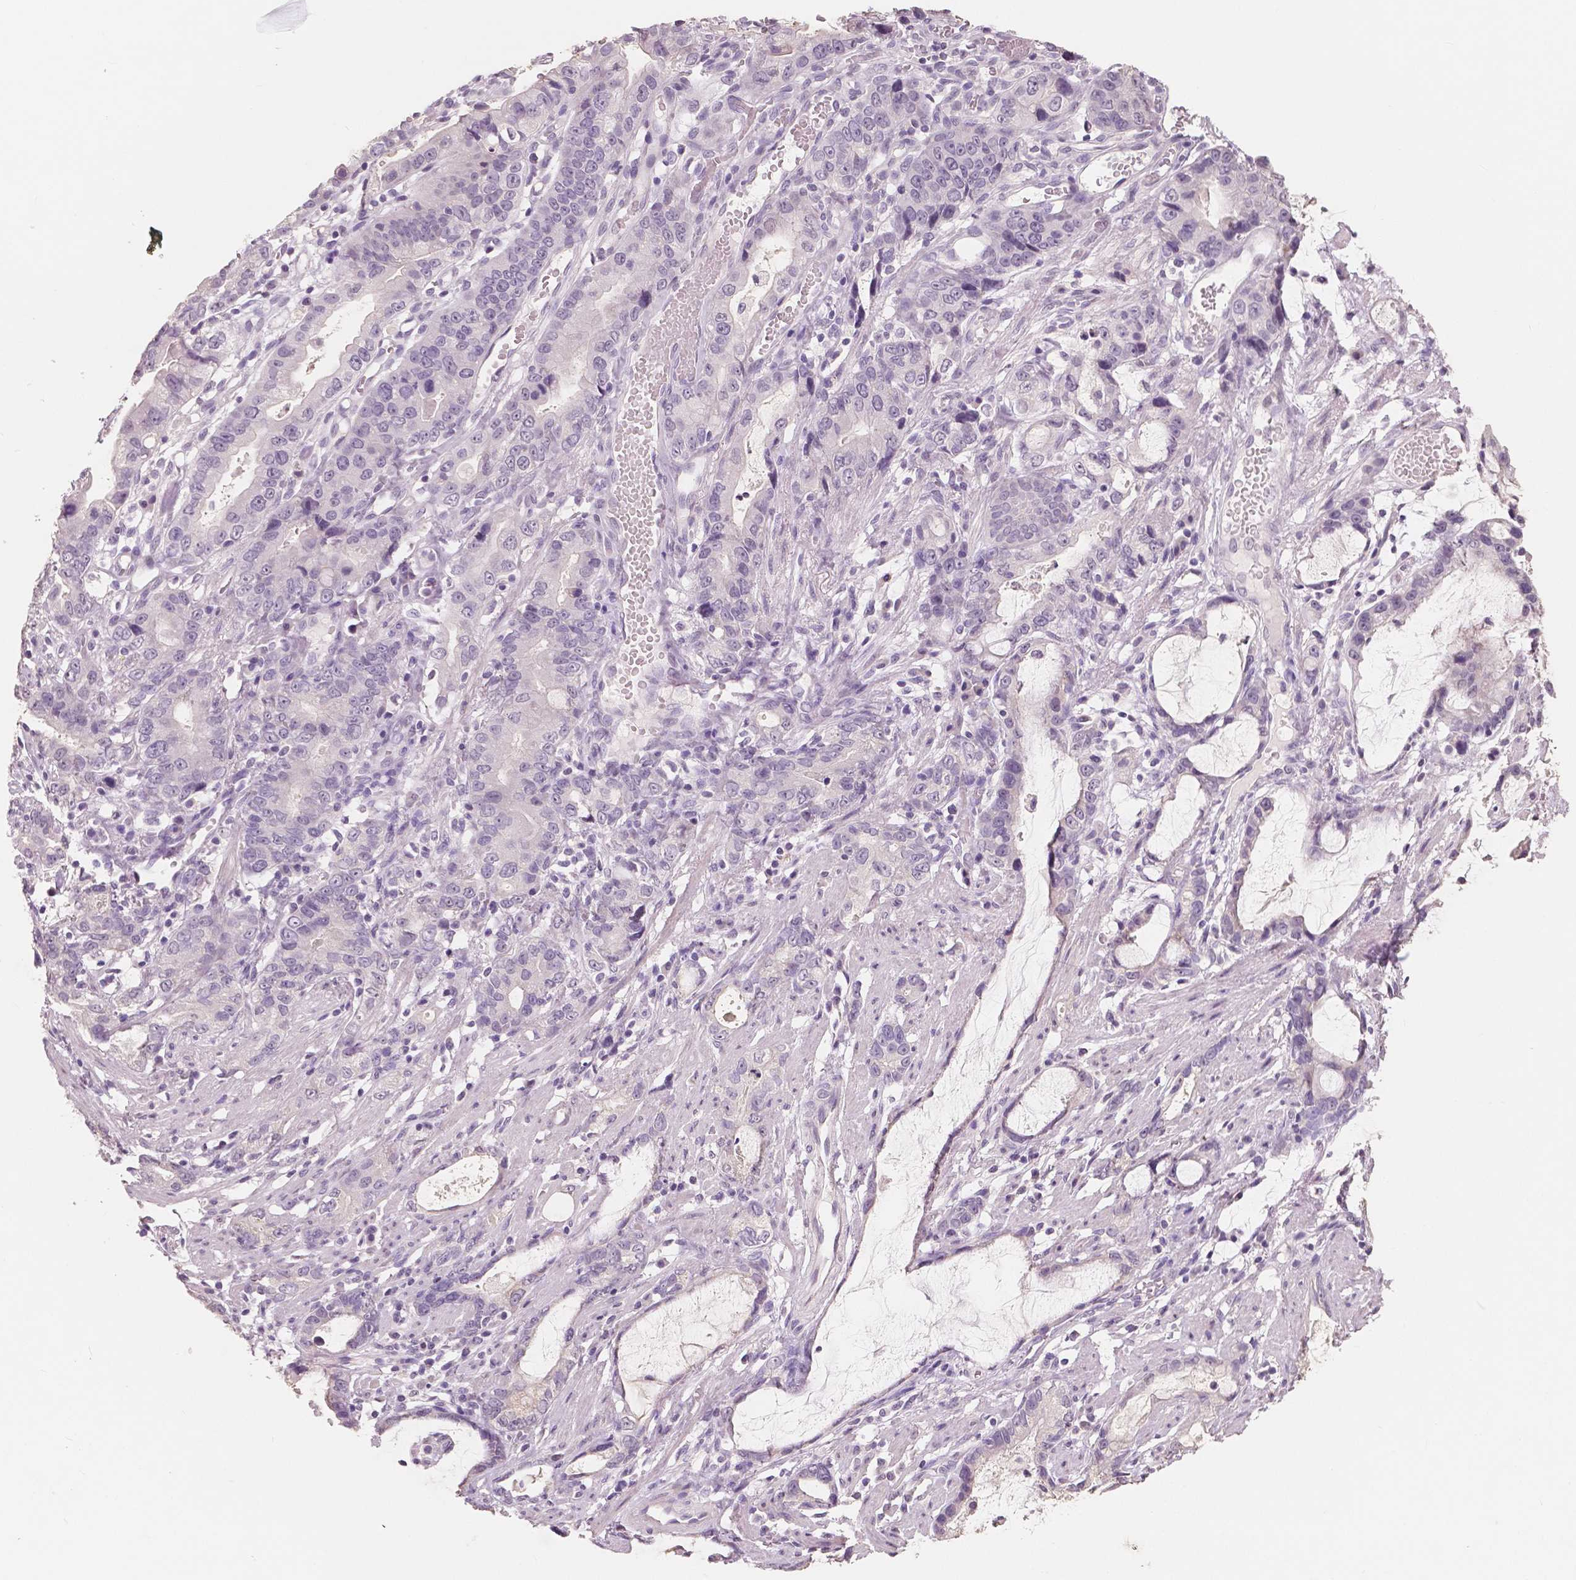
{"staining": {"intensity": "negative", "quantity": "none", "location": "none"}, "tissue": "stomach cancer", "cell_type": "Tumor cells", "image_type": "cancer", "snomed": [{"axis": "morphology", "description": "Adenocarcinoma, NOS"}, {"axis": "topography", "description": "Stomach"}], "caption": "High magnification brightfield microscopy of stomach cancer stained with DAB (brown) and counterstained with hematoxylin (blue): tumor cells show no significant expression.", "gene": "NECAB1", "patient": {"sex": "male", "age": 55}}